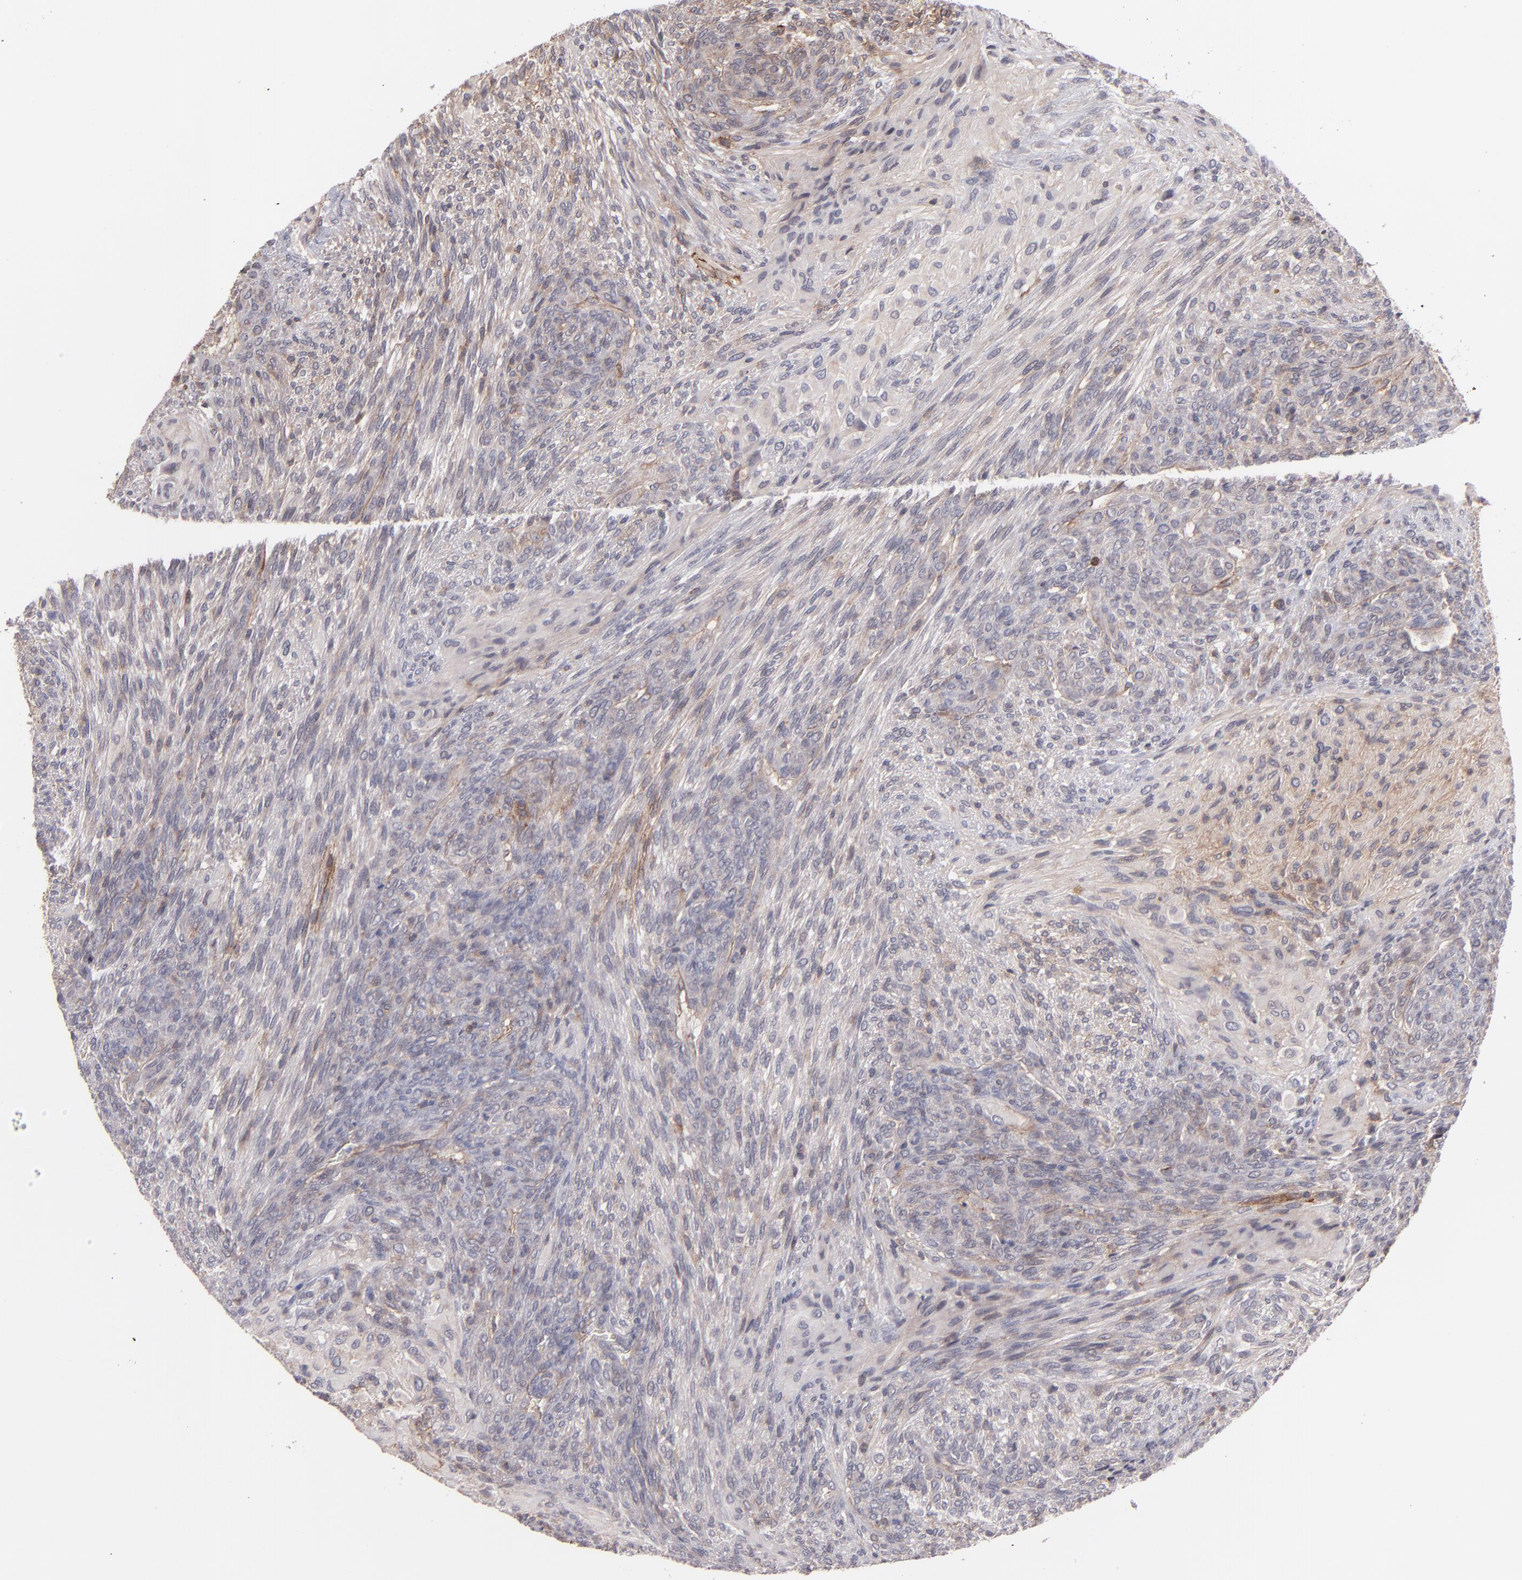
{"staining": {"intensity": "negative", "quantity": "none", "location": "none"}, "tissue": "glioma", "cell_type": "Tumor cells", "image_type": "cancer", "snomed": [{"axis": "morphology", "description": "Glioma, malignant, High grade"}, {"axis": "topography", "description": "Cerebral cortex"}], "caption": "IHC micrograph of neoplastic tissue: glioma stained with DAB (3,3'-diaminobenzidine) demonstrates no significant protein positivity in tumor cells.", "gene": "ICAM1", "patient": {"sex": "female", "age": 55}}